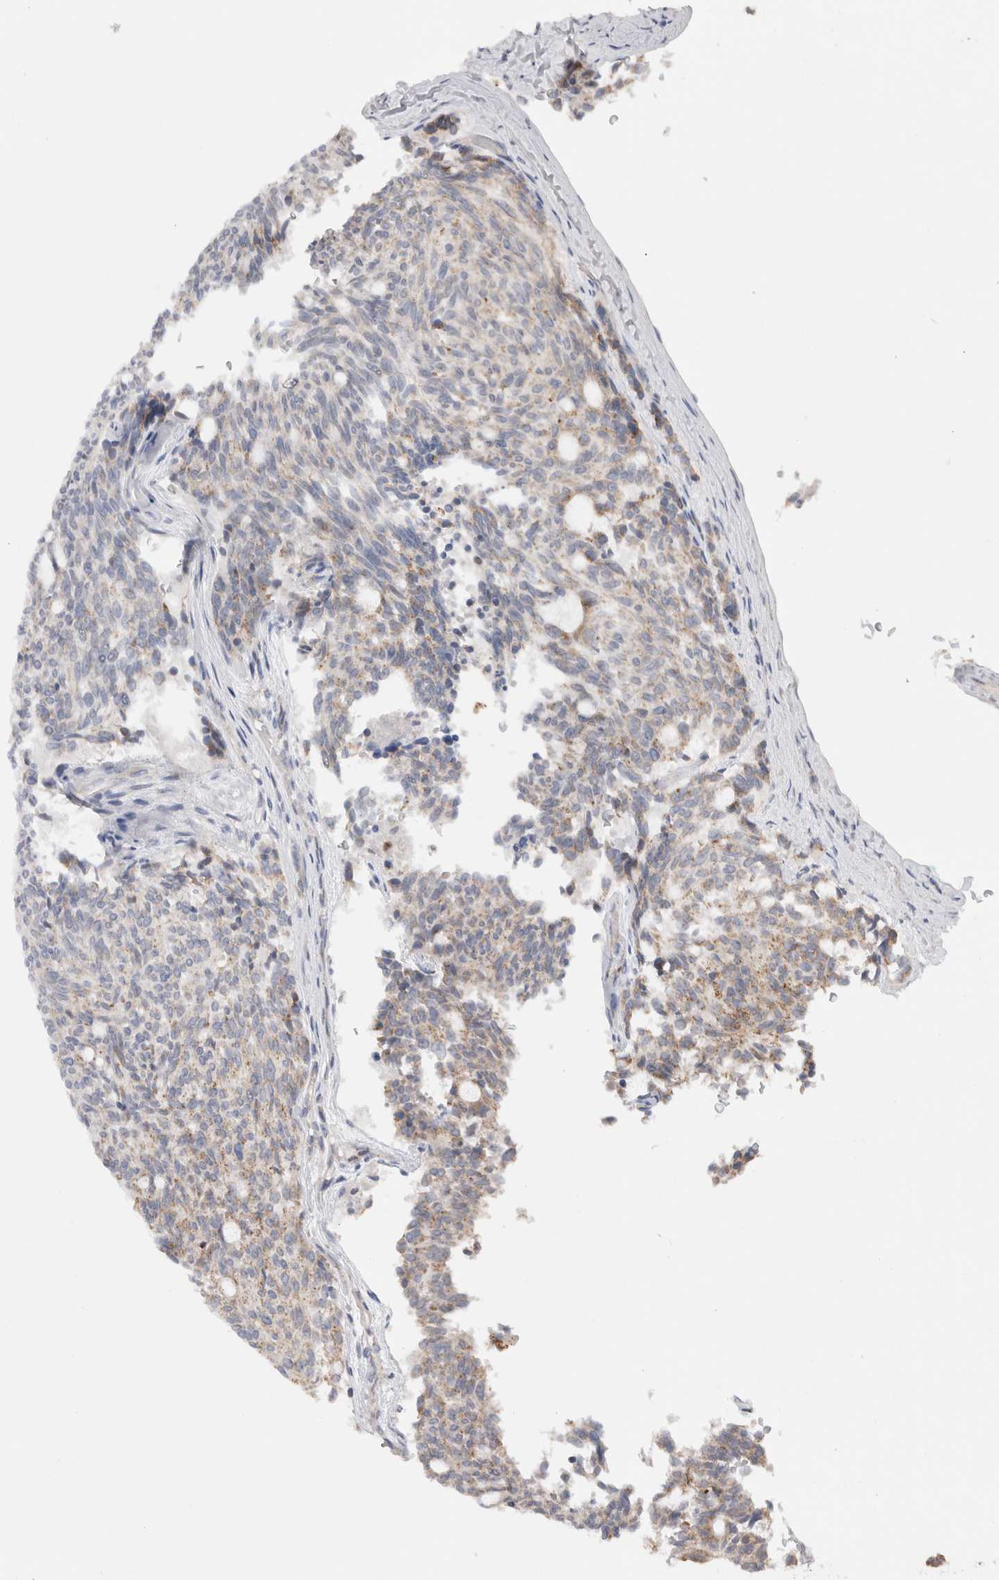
{"staining": {"intensity": "weak", "quantity": "25%-75%", "location": "cytoplasmic/membranous"}, "tissue": "carcinoid", "cell_type": "Tumor cells", "image_type": "cancer", "snomed": [{"axis": "morphology", "description": "Carcinoid, malignant, NOS"}, {"axis": "topography", "description": "Pancreas"}], "caption": "A histopathology image showing weak cytoplasmic/membranous positivity in approximately 25%-75% of tumor cells in carcinoid (malignant), as visualized by brown immunohistochemical staining.", "gene": "CHADL", "patient": {"sex": "female", "age": 54}}